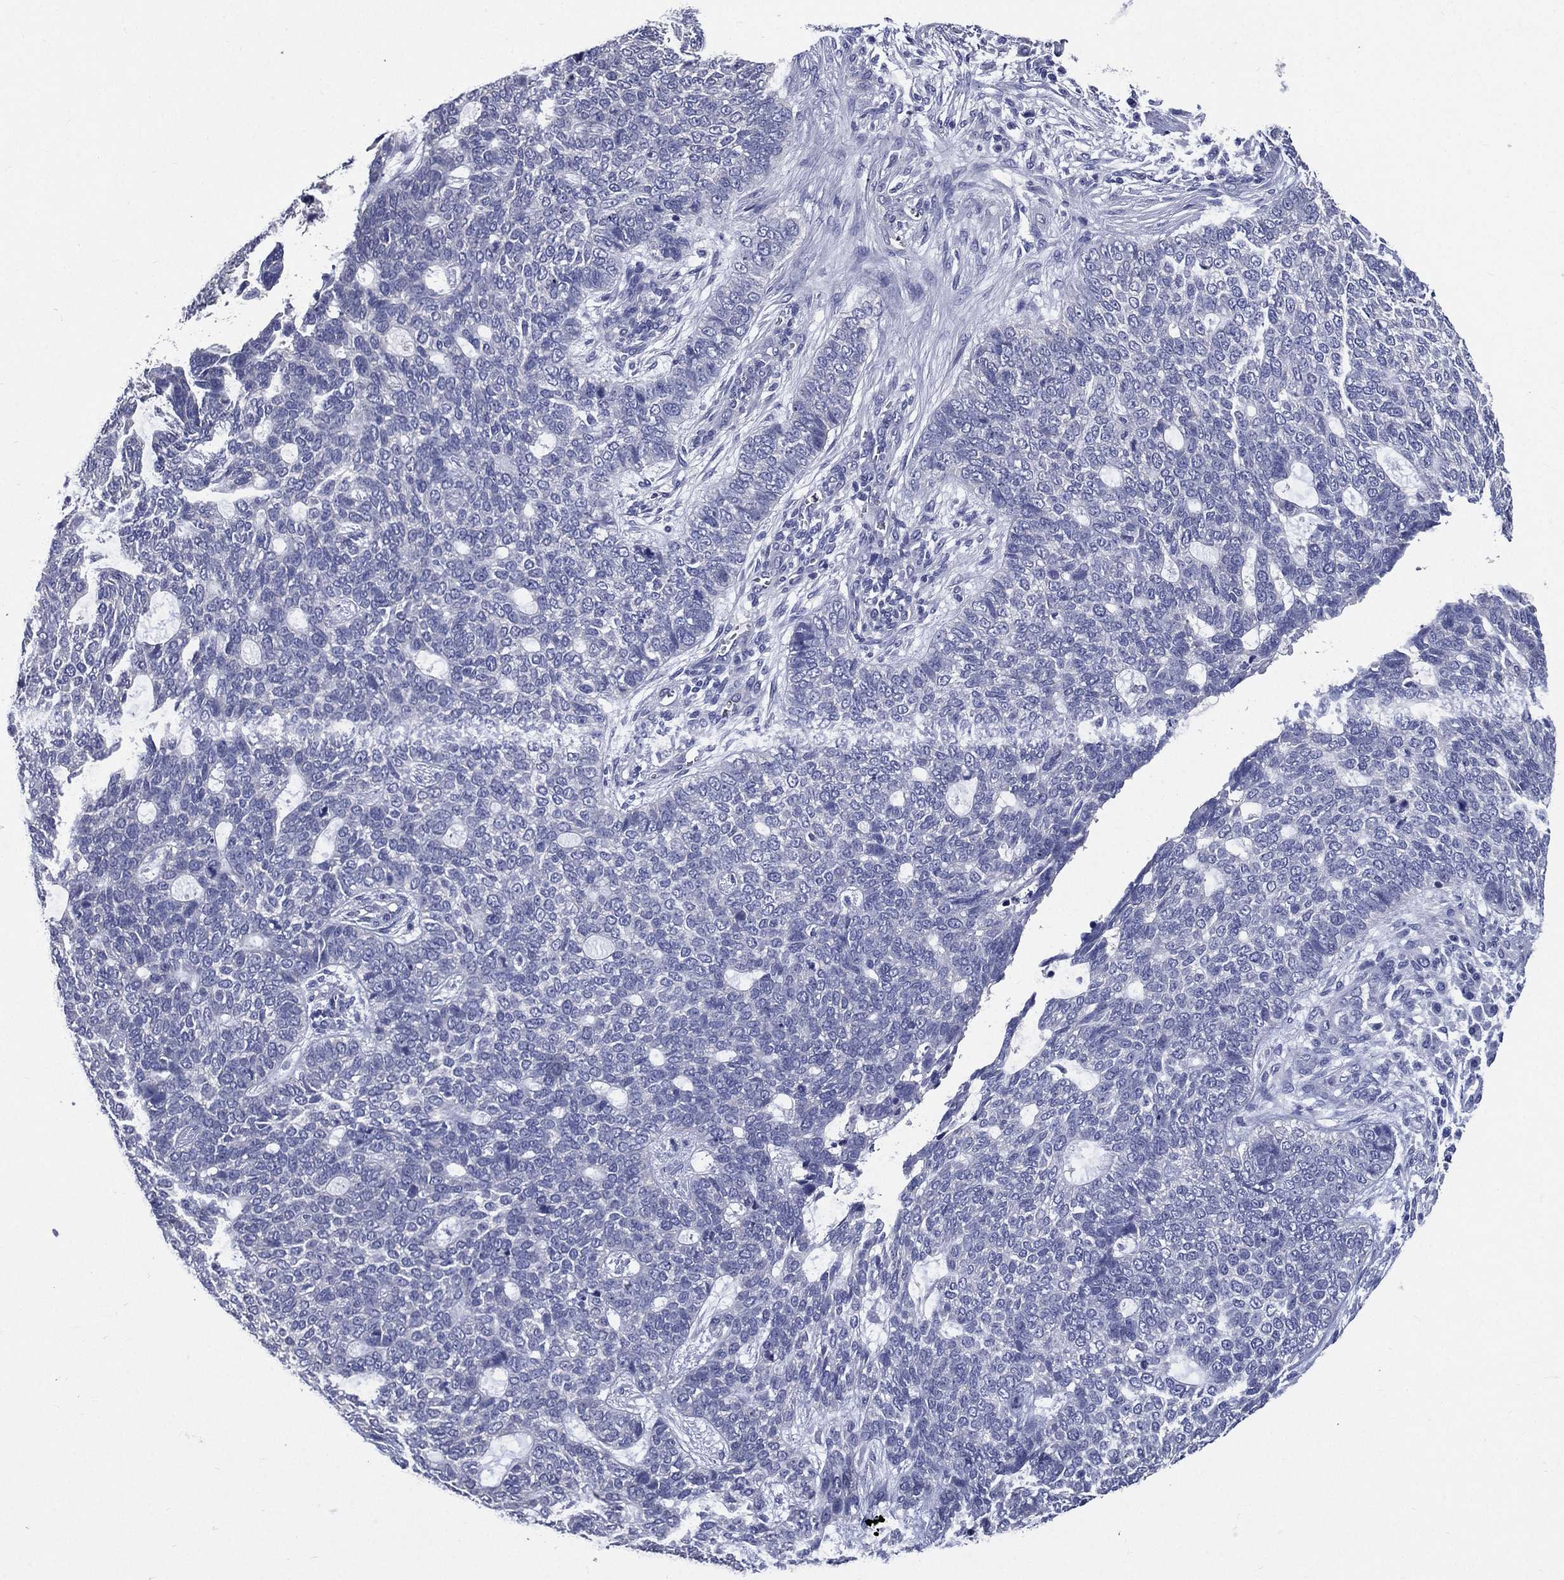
{"staining": {"intensity": "negative", "quantity": "none", "location": "none"}, "tissue": "skin cancer", "cell_type": "Tumor cells", "image_type": "cancer", "snomed": [{"axis": "morphology", "description": "Basal cell carcinoma"}, {"axis": "topography", "description": "Skin"}], "caption": "Immunohistochemical staining of skin cancer demonstrates no significant expression in tumor cells.", "gene": "DPYS", "patient": {"sex": "female", "age": 69}}